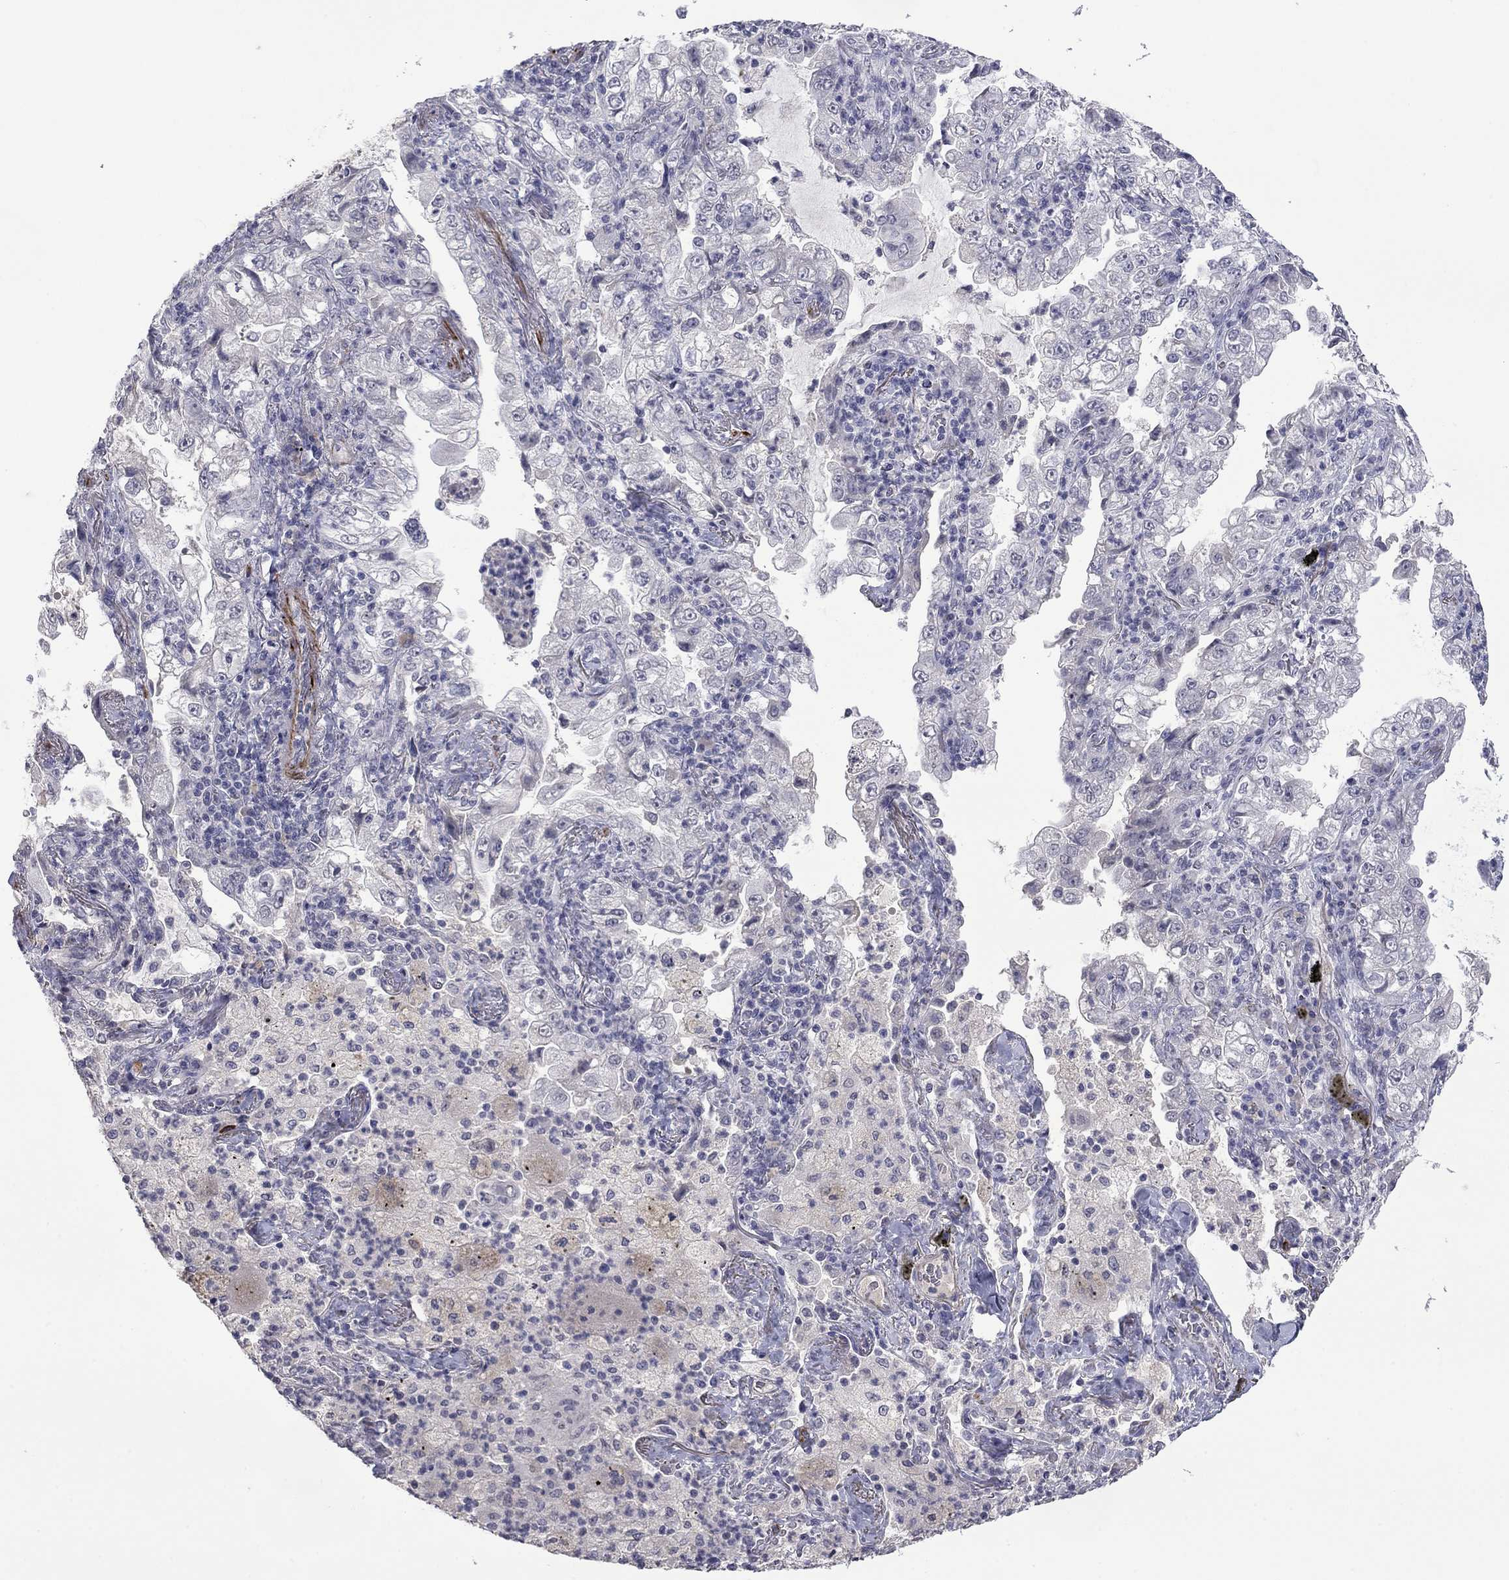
{"staining": {"intensity": "negative", "quantity": "none", "location": "none"}, "tissue": "lung cancer", "cell_type": "Tumor cells", "image_type": "cancer", "snomed": [{"axis": "morphology", "description": "Adenocarcinoma, NOS"}, {"axis": "topography", "description": "Lung"}], "caption": "Tumor cells show no significant protein staining in lung adenocarcinoma.", "gene": "IP6K3", "patient": {"sex": "female", "age": 73}}